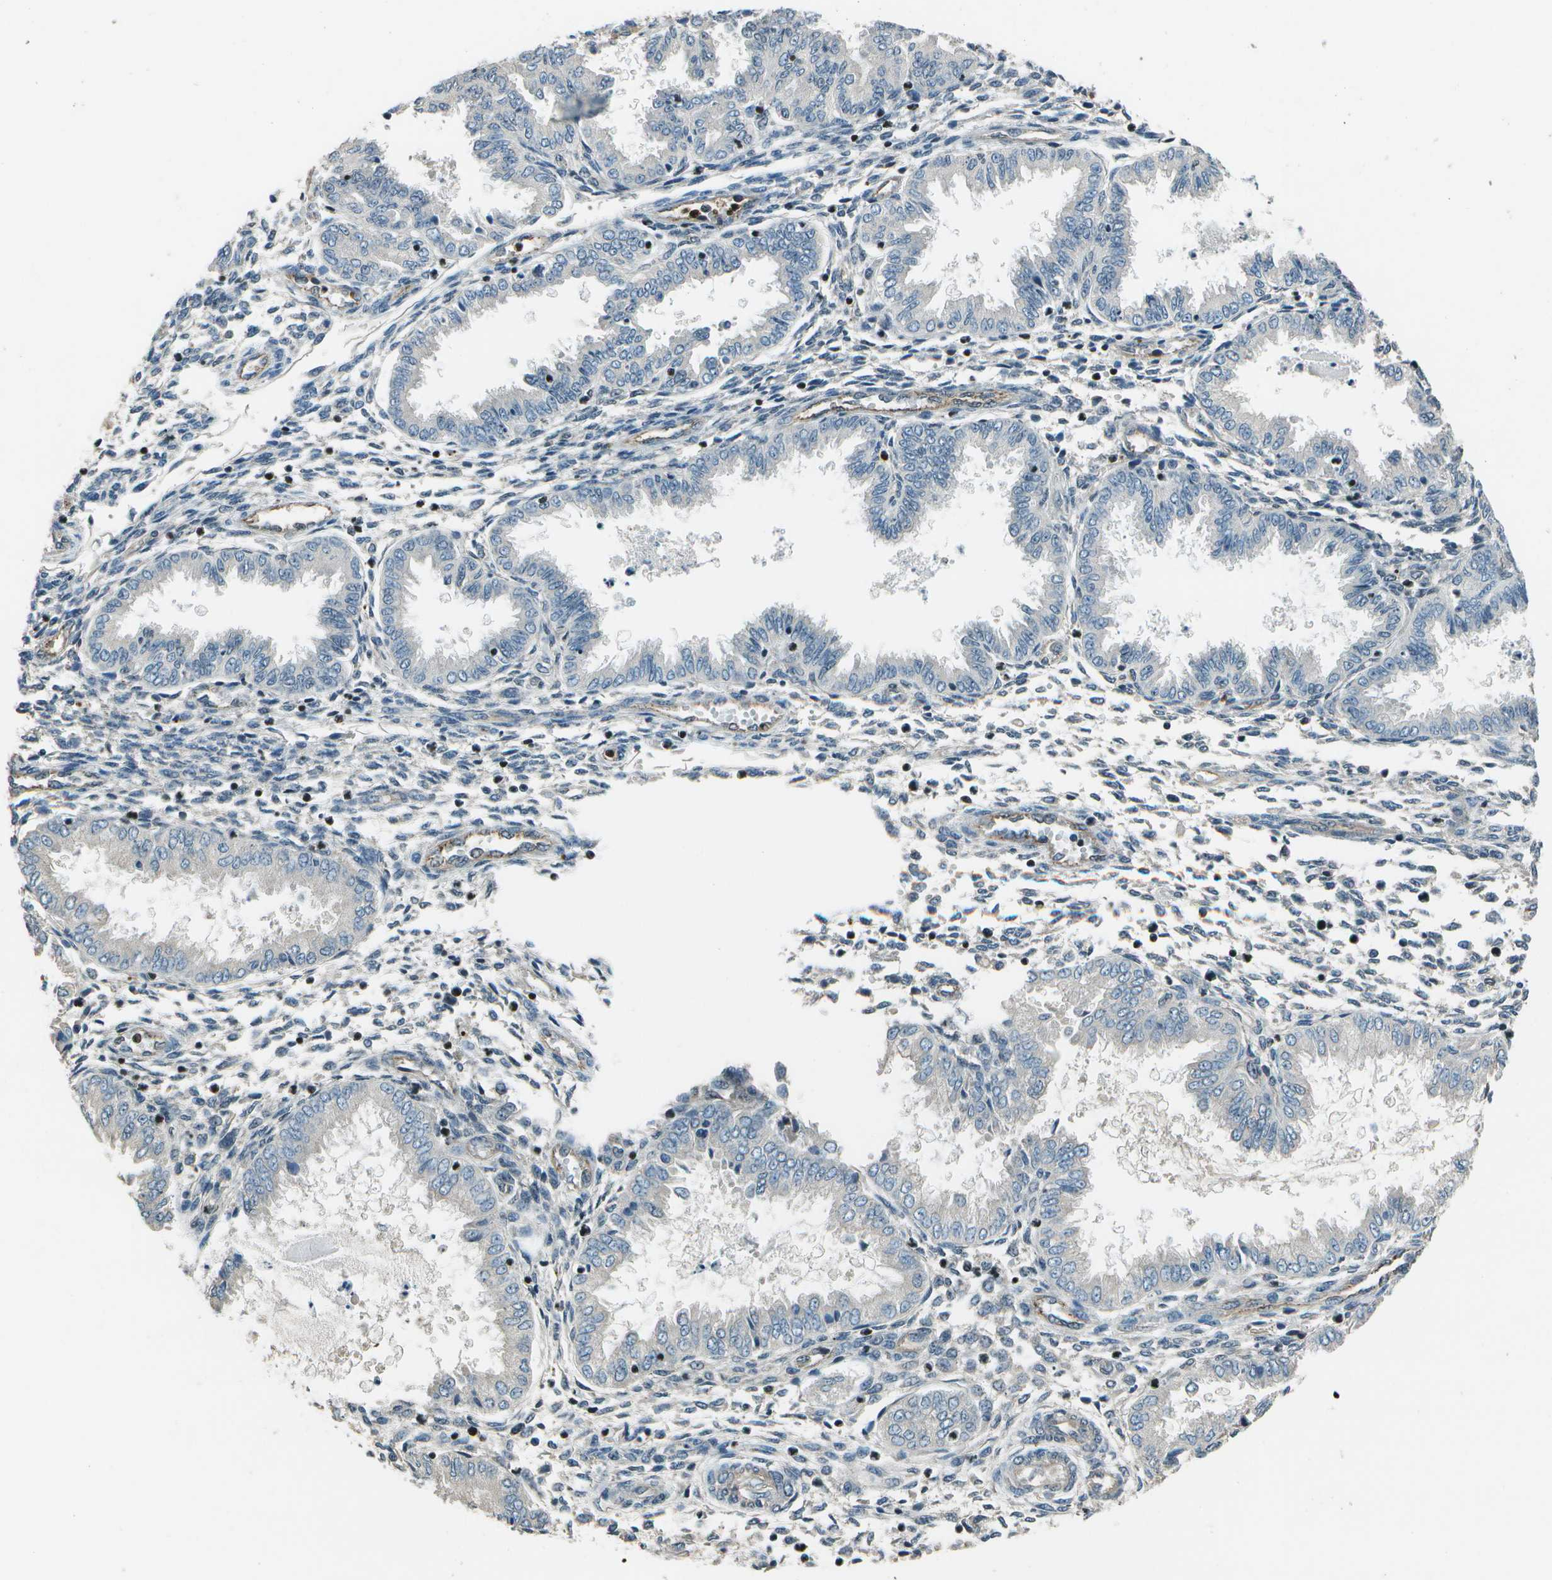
{"staining": {"intensity": "negative", "quantity": "none", "location": "none"}, "tissue": "endometrium", "cell_type": "Cells in endometrial stroma", "image_type": "normal", "snomed": [{"axis": "morphology", "description": "Normal tissue, NOS"}, {"axis": "topography", "description": "Endometrium"}], "caption": "The IHC micrograph has no significant expression in cells in endometrial stroma of endometrium. The staining was performed using DAB to visualize the protein expression in brown, while the nuclei were stained in blue with hematoxylin (Magnification: 20x).", "gene": "PDLIM1", "patient": {"sex": "female", "age": 33}}